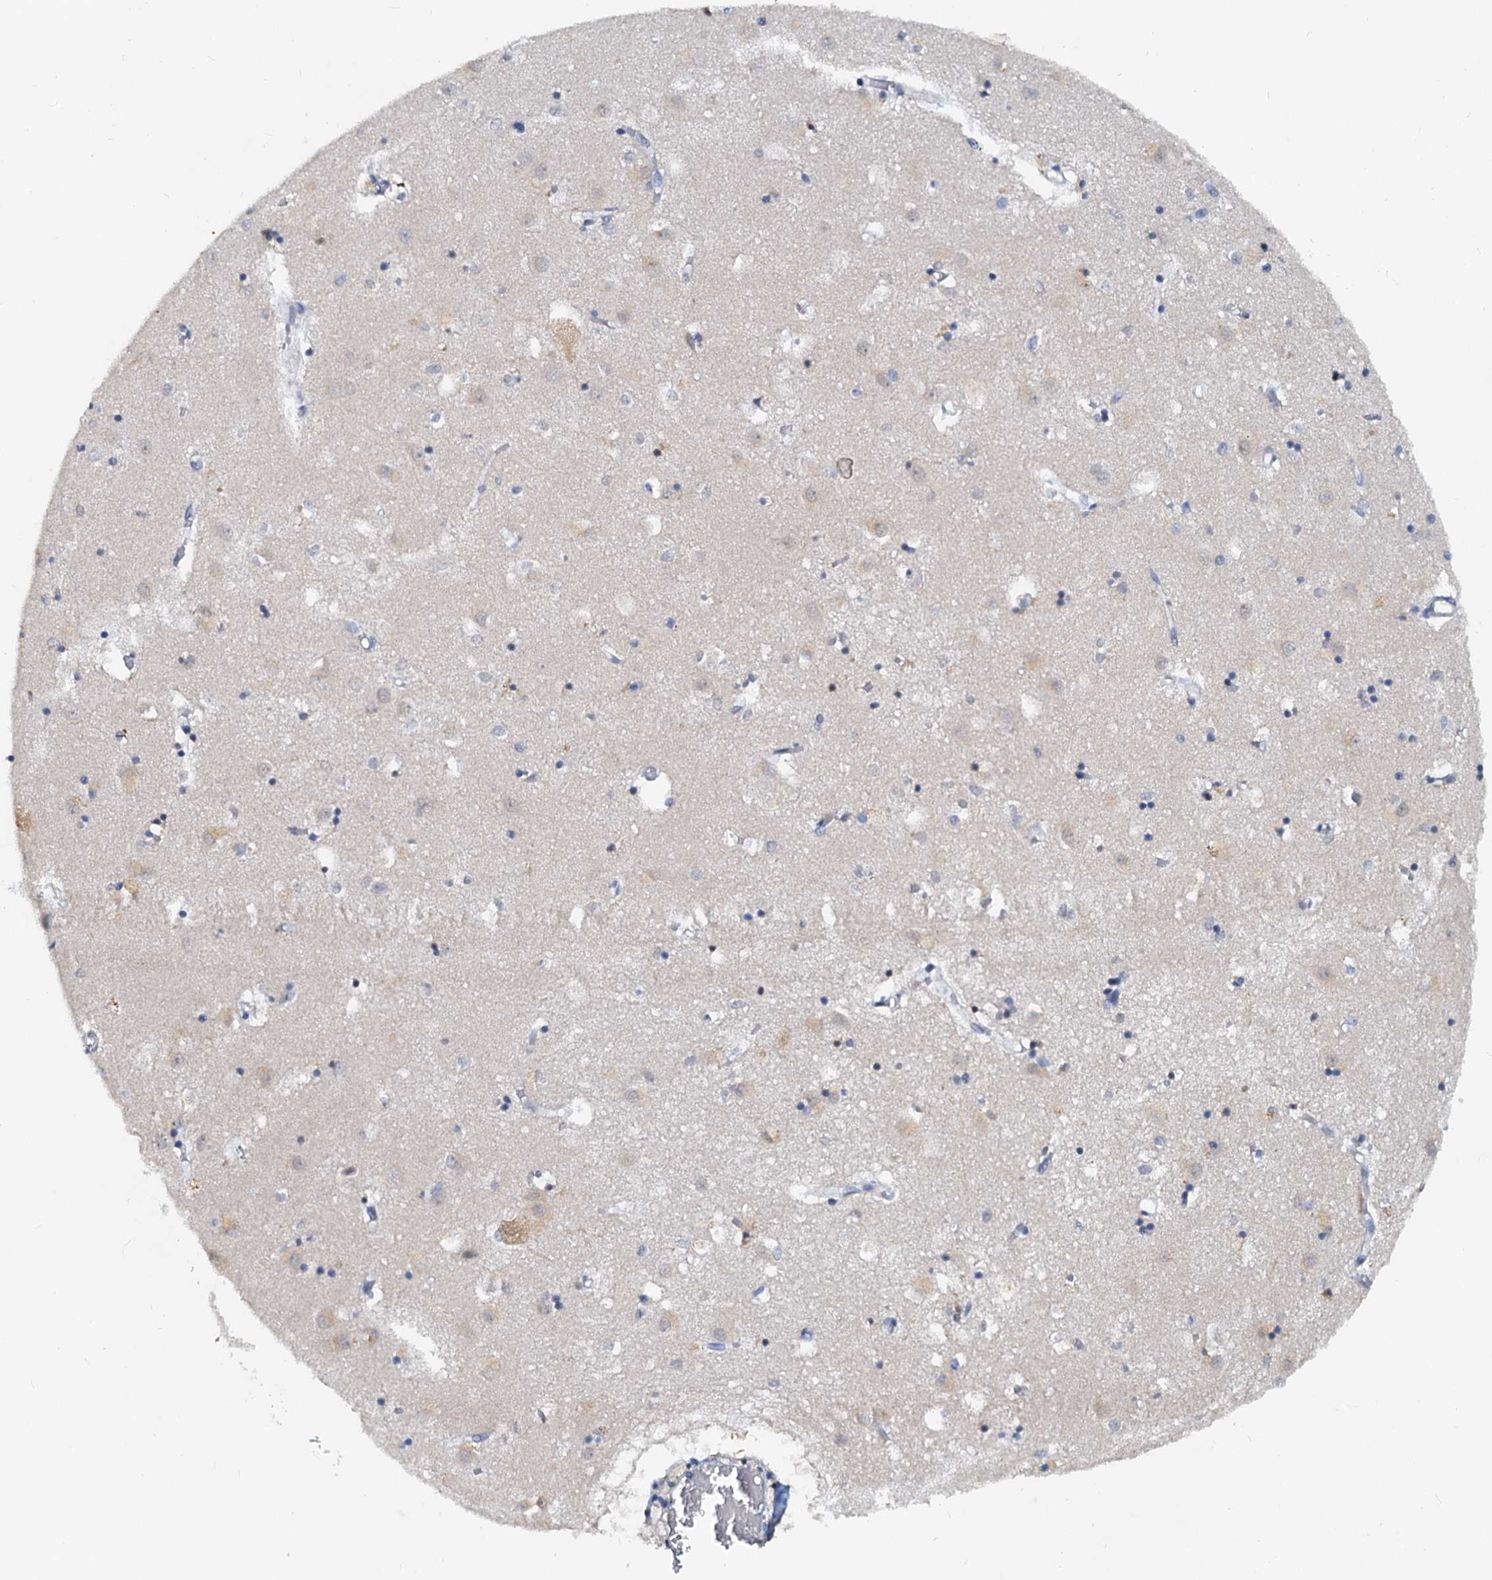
{"staining": {"intensity": "weak", "quantity": "<25%", "location": "cytoplasmic/membranous"}, "tissue": "caudate", "cell_type": "Glial cells", "image_type": "normal", "snomed": [{"axis": "morphology", "description": "Normal tissue, NOS"}, {"axis": "topography", "description": "Lateral ventricle wall"}], "caption": "Immunohistochemistry (IHC) histopathology image of unremarkable caudate: caudate stained with DAB (3,3'-diaminobenzidine) displays no significant protein positivity in glial cells. (DAB IHC with hematoxylin counter stain).", "gene": "PTGES3", "patient": {"sex": "male", "age": 70}}